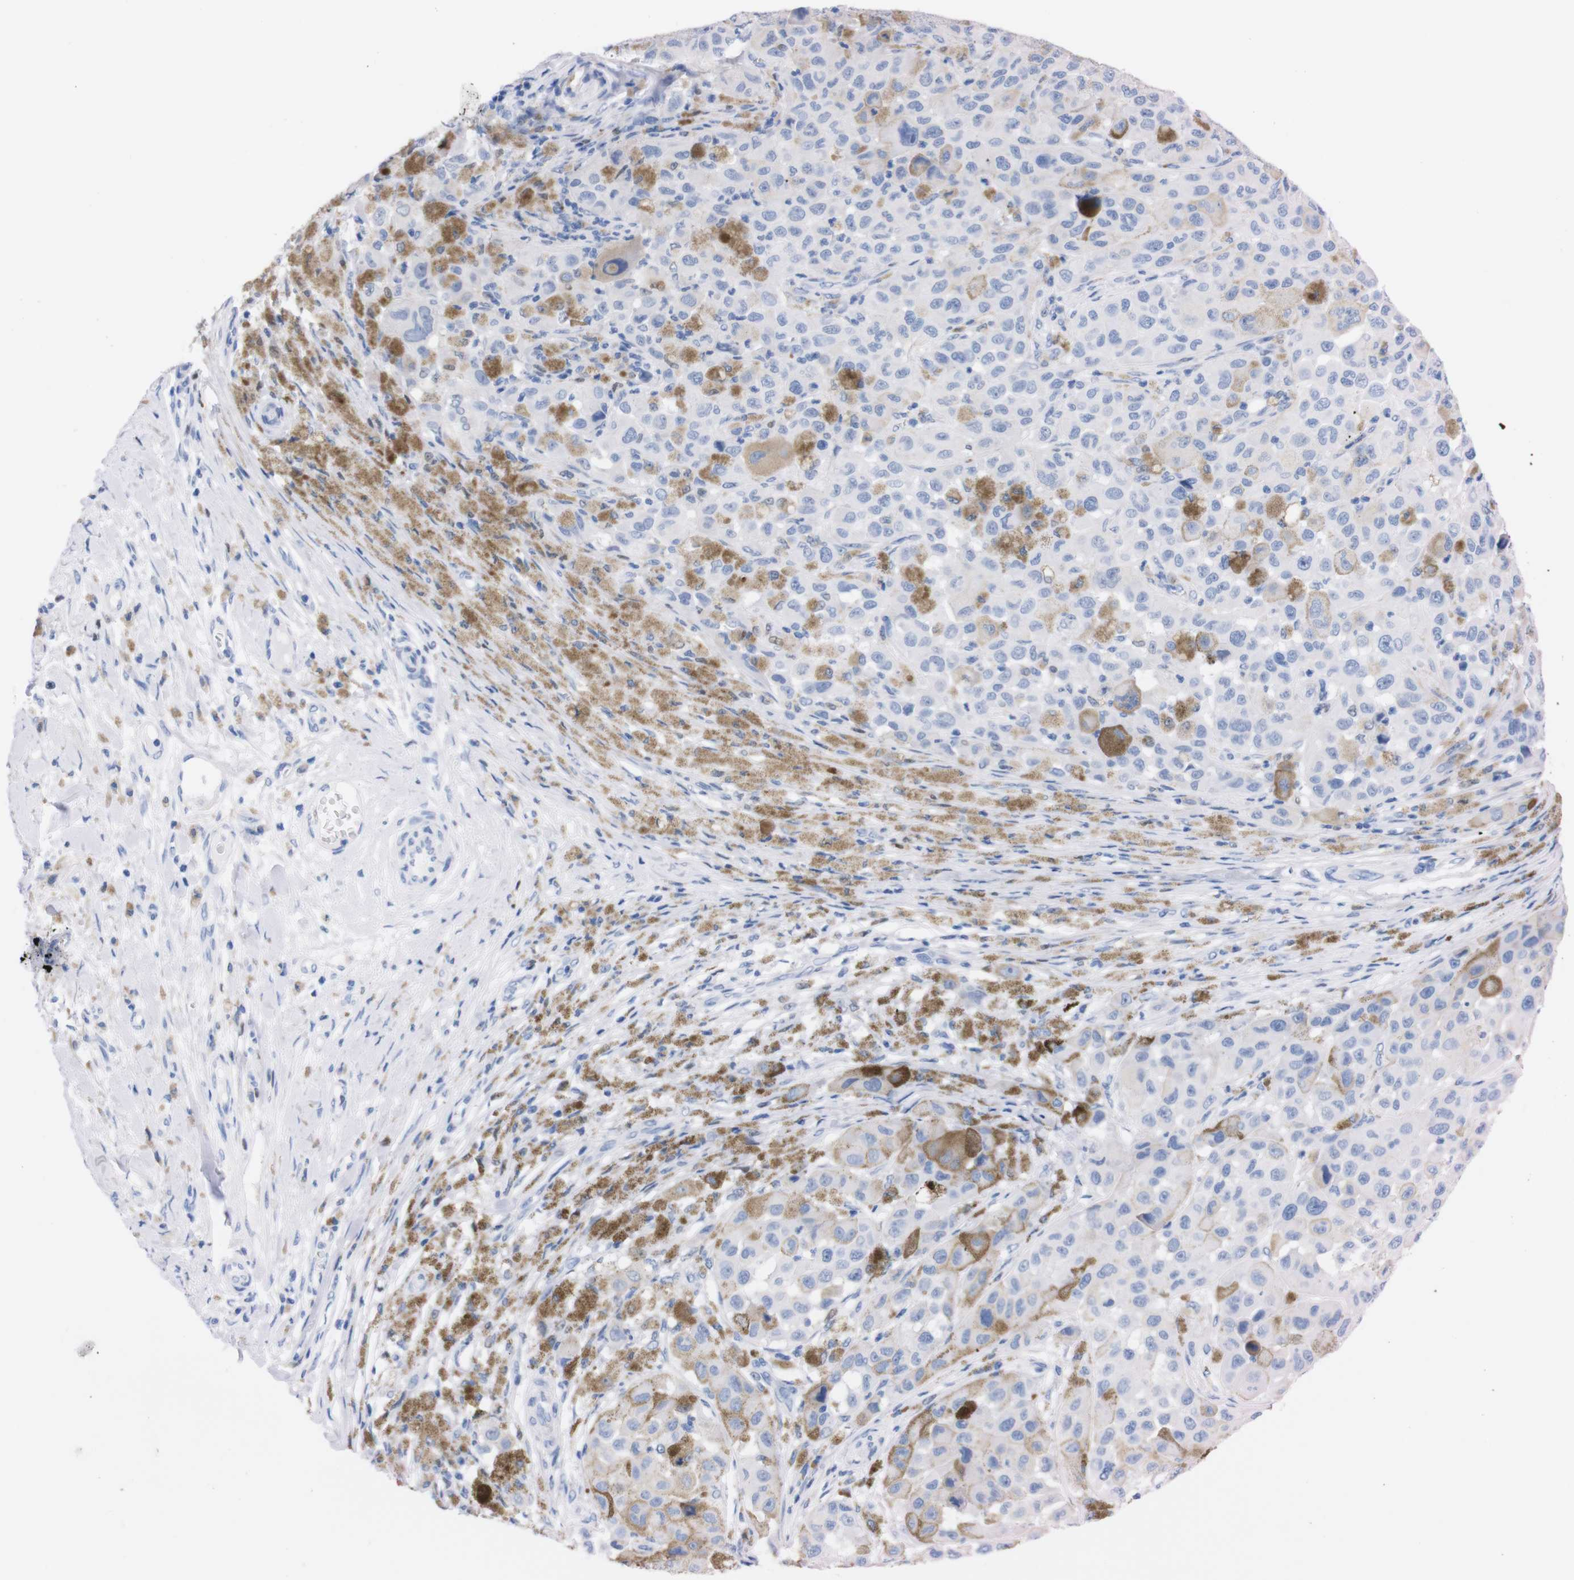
{"staining": {"intensity": "negative", "quantity": "none", "location": "none"}, "tissue": "melanoma", "cell_type": "Tumor cells", "image_type": "cancer", "snomed": [{"axis": "morphology", "description": "Malignant melanoma, NOS"}, {"axis": "topography", "description": "Skin"}], "caption": "Immunohistochemistry of melanoma displays no expression in tumor cells. (Immunohistochemistry (ihc), brightfield microscopy, high magnification).", "gene": "P2RY12", "patient": {"sex": "male", "age": 96}}